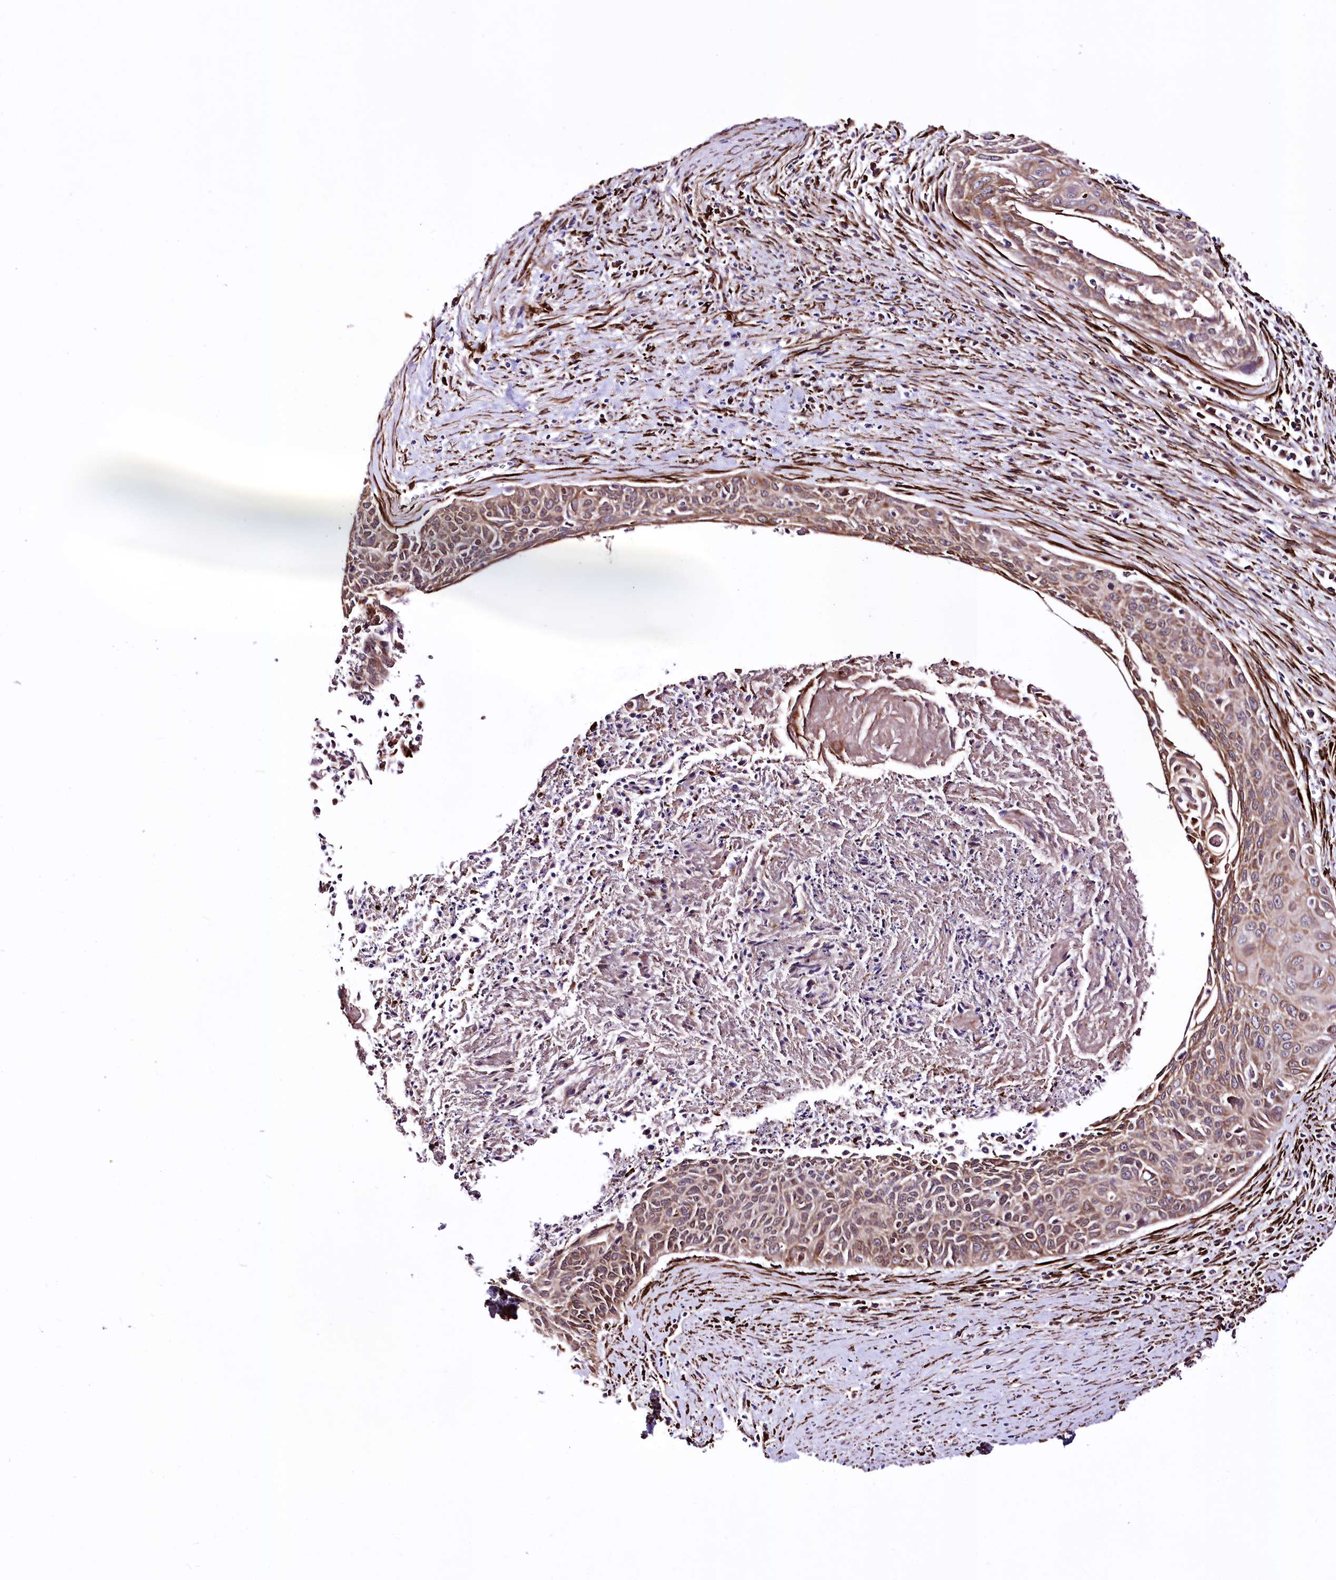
{"staining": {"intensity": "moderate", "quantity": "25%-75%", "location": "cytoplasmic/membranous"}, "tissue": "cervical cancer", "cell_type": "Tumor cells", "image_type": "cancer", "snomed": [{"axis": "morphology", "description": "Squamous cell carcinoma, NOS"}, {"axis": "topography", "description": "Cervix"}], "caption": "This is a histology image of immunohistochemistry staining of cervical squamous cell carcinoma, which shows moderate expression in the cytoplasmic/membranous of tumor cells.", "gene": "WWC1", "patient": {"sex": "female", "age": 55}}